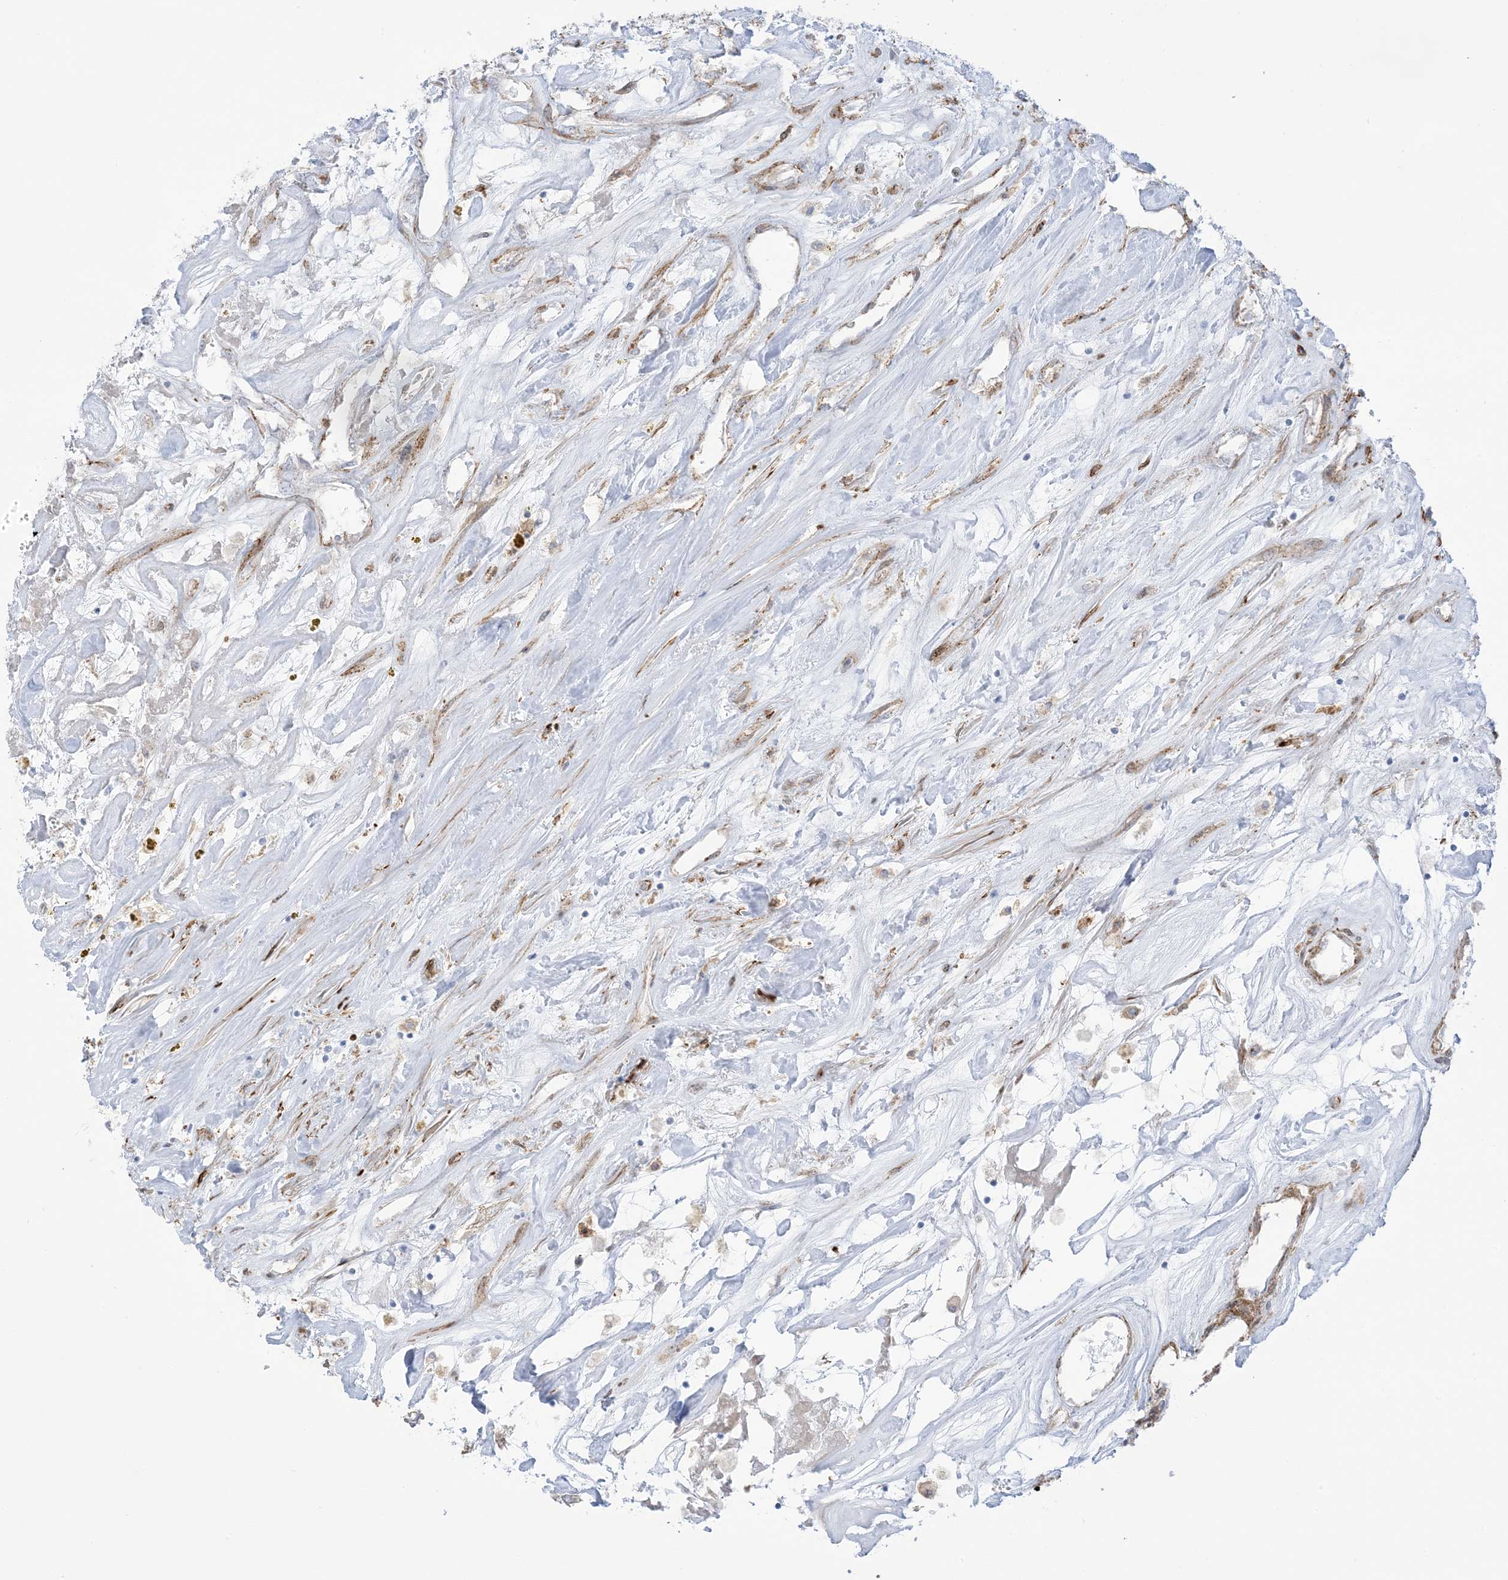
{"staining": {"intensity": "moderate", "quantity": "<25%", "location": "cytoplasmic/membranous"}, "tissue": "renal cancer", "cell_type": "Tumor cells", "image_type": "cancer", "snomed": [{"axis": "morphology", "description": "Adenocarcinoma, NOS"}, {"axis": "topography", "description": "Kidney"}], "caption": "Immunohistochemistry staining of adenocarcinoma (renal), which reveals low levels of moderate cytoplasmic/membranous positivity in approximately <25% of tumor cells indicating moderate cytoplasmic/membranous protein expression. The staining was performed using DAB (3,3'-diaminobenzidine) (brown) for protein detection and nuclei were counterstained in hematoxylin (blue).", "gene": "ICMT", "patient": {"sex": "female", "age": 52}}